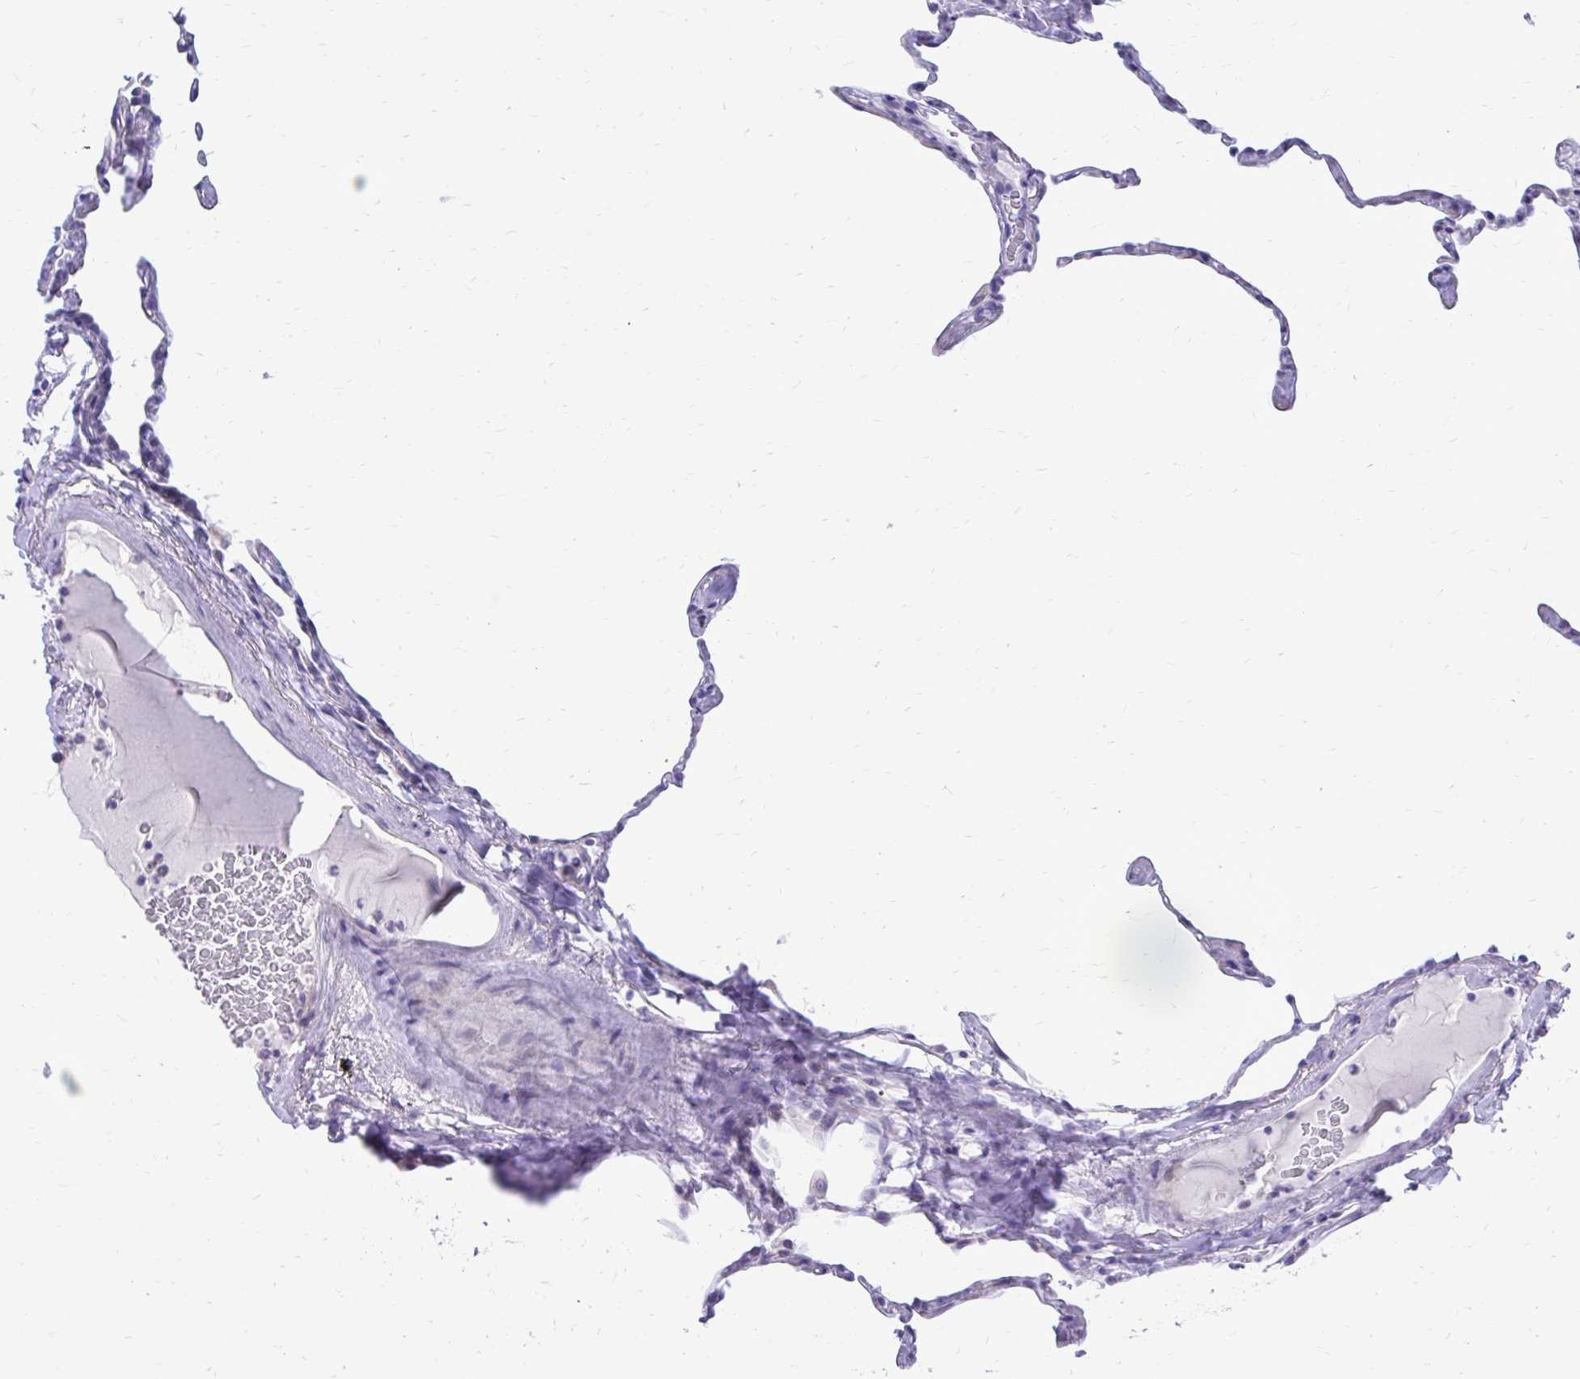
{"staining": {"intensity": "negative", "quantity": "none", "location": "none"}, "tissue": "lung", "cell_type": "Alveolar cells", "image_type": "normal", "snomed": [{"axis": "morphology", "description": "Normal tissue, NOS"}, {"axis": "topography", "description": "Lung"}], "caption": "This is an immunohistochemistry image of benign human lung. There is no expression in alveolar cells.", "gene": "LCN15", "patient": {"sex": "male", "age": 65}}